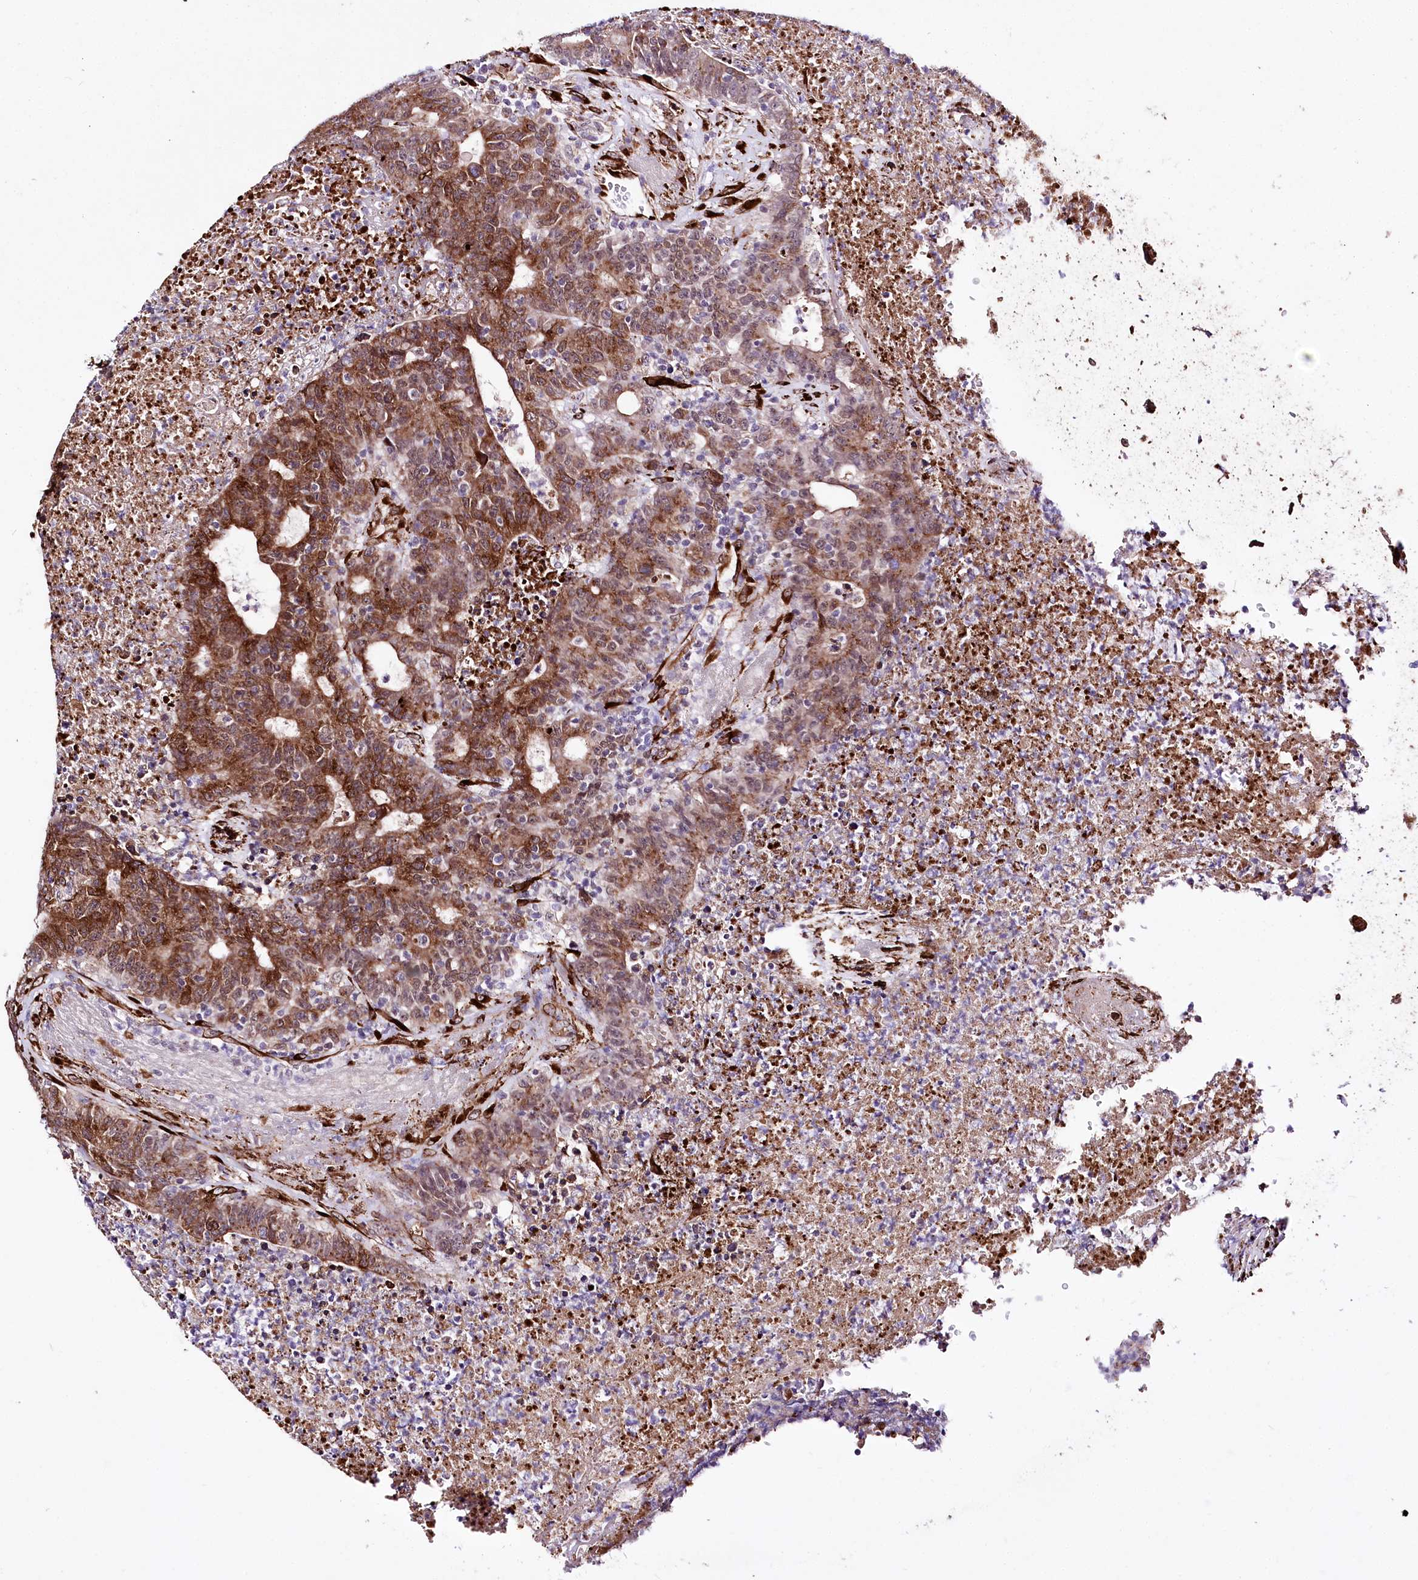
{"staining": {"intensity": "strong", "quantity": ">75%", "location": "cytoplasmic/membranous"}, "tissue": "colorectal cancer", "cell_type": "Tumor cells", "image_type": "cancer", "snomed": [{"axis": "morphology", "description": "Adenocarcinoma, NOS"}, {"axis": "topography", "description": "Colon"}], "caption": "Adenocarcinoma (colorectal) was stained to show a protein in brown. There is high levels of strong cytoplasmic/membranous staining in approximately >75% of tumor cells. (IHC, brightfield microscopy, high magnification).", "gene": "WWC1", "patient": {"sex": "female", "age": 75}}